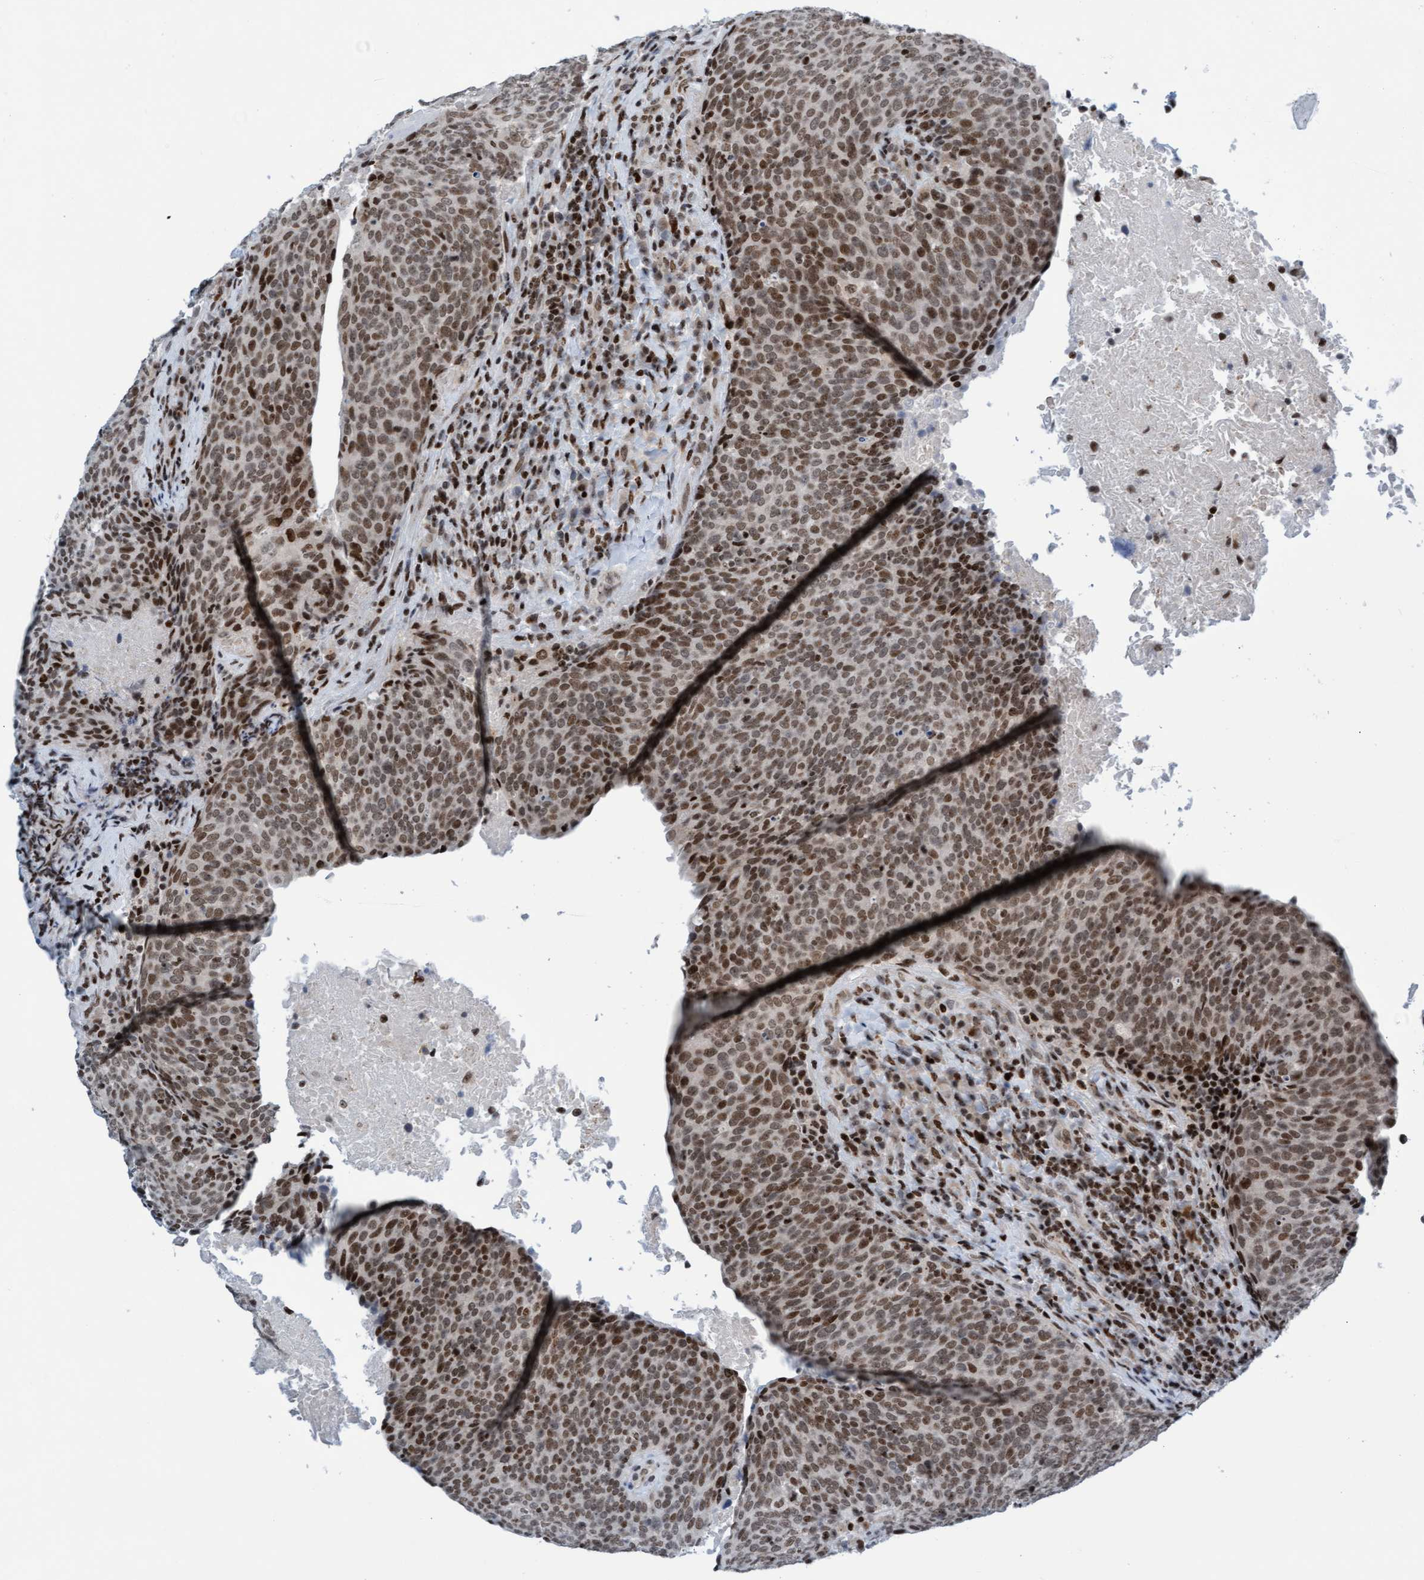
{"staining": {"intensity": "moderate", "quantity": ">75%", "location": "nuclear"}, "tissue": "head and neck cancer", "cell_type": "Tumor cells", "image_type": "cancer", "snomed": [{"axis": "morphology", "description": "Squamous cell carcinoma, NOS"}, {"axis": "morphology", "description": "Squamous cell carcinoma, metastatic, NOS"}, {"axis": "topography", "description": "Lymph node"}, {"axis": "topography", "description": "Head-Neck"}], "caption": "DAB immunohistochemical staining of head and neck squamous cell carcinoma reveals moderate nuclear protein expression in about >75% of tumor cells. The protein is stained brown, and the nuclei are stained in blue (DAB (3,3'-diaminobenzidine) IHC with brightfield microscopy, high magnification).", "gene": "GLRX2", "patient": {"sex": "male", "age": 62}}